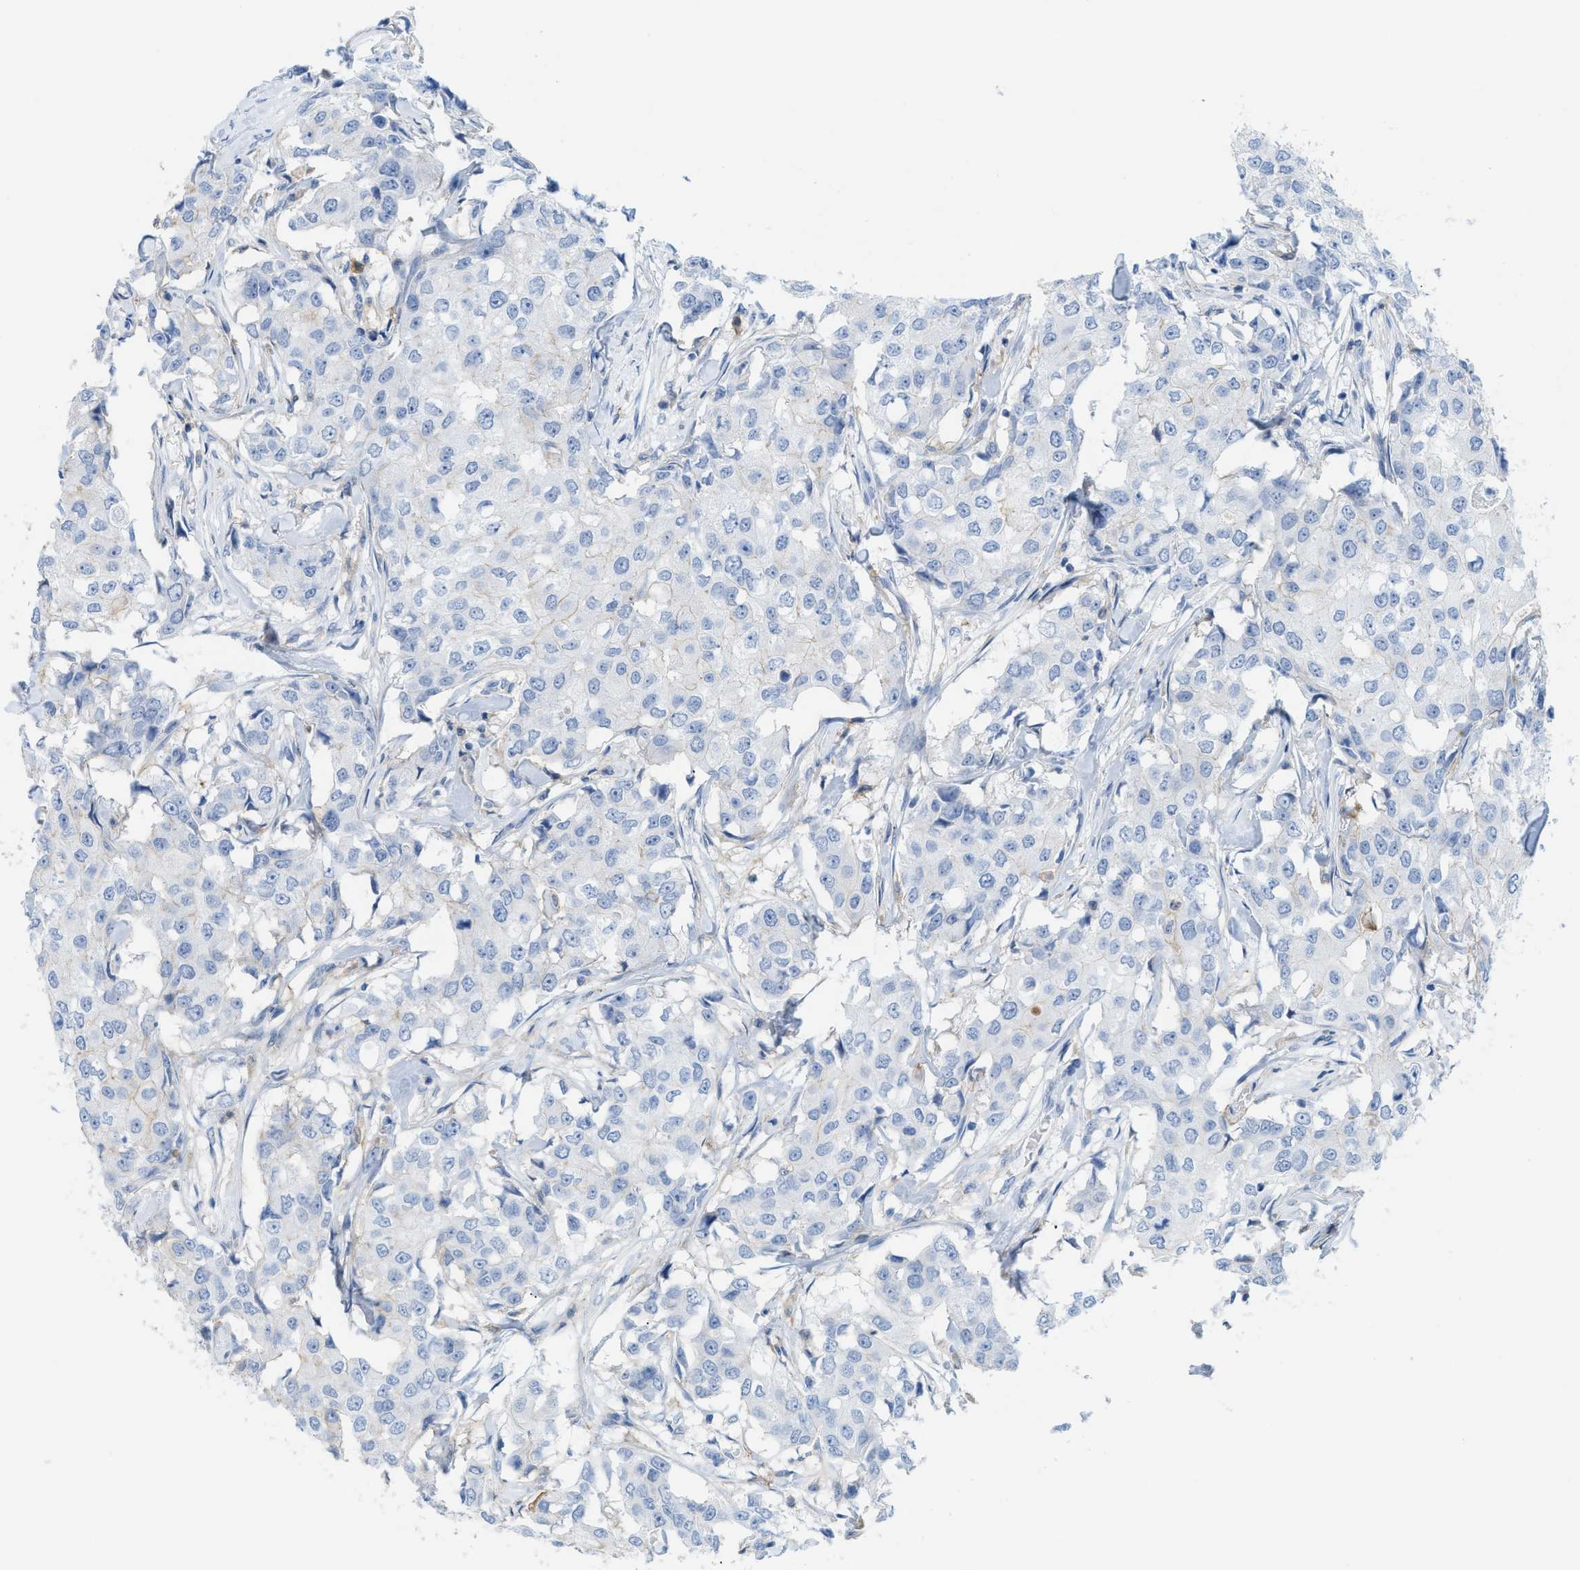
{"staining": {"intensity": "negative", "quantity": "none", "location": "none"}, "tissue": "breast cancer", "cell_type": "Tumor cells", "image_type": "cancer", "snomed": [{"axis": "morphology", "description": "Duct carcinoma"}, {"axis": "topography", "description": "Breast"}], "caption": "Infiltrating ductal carcinoma (breast) was stained to show a protein in brown. There is no significant expression in tumor cells.", "gene": "SLC3A2", "patient": {"sex": "female", "age": 27}}